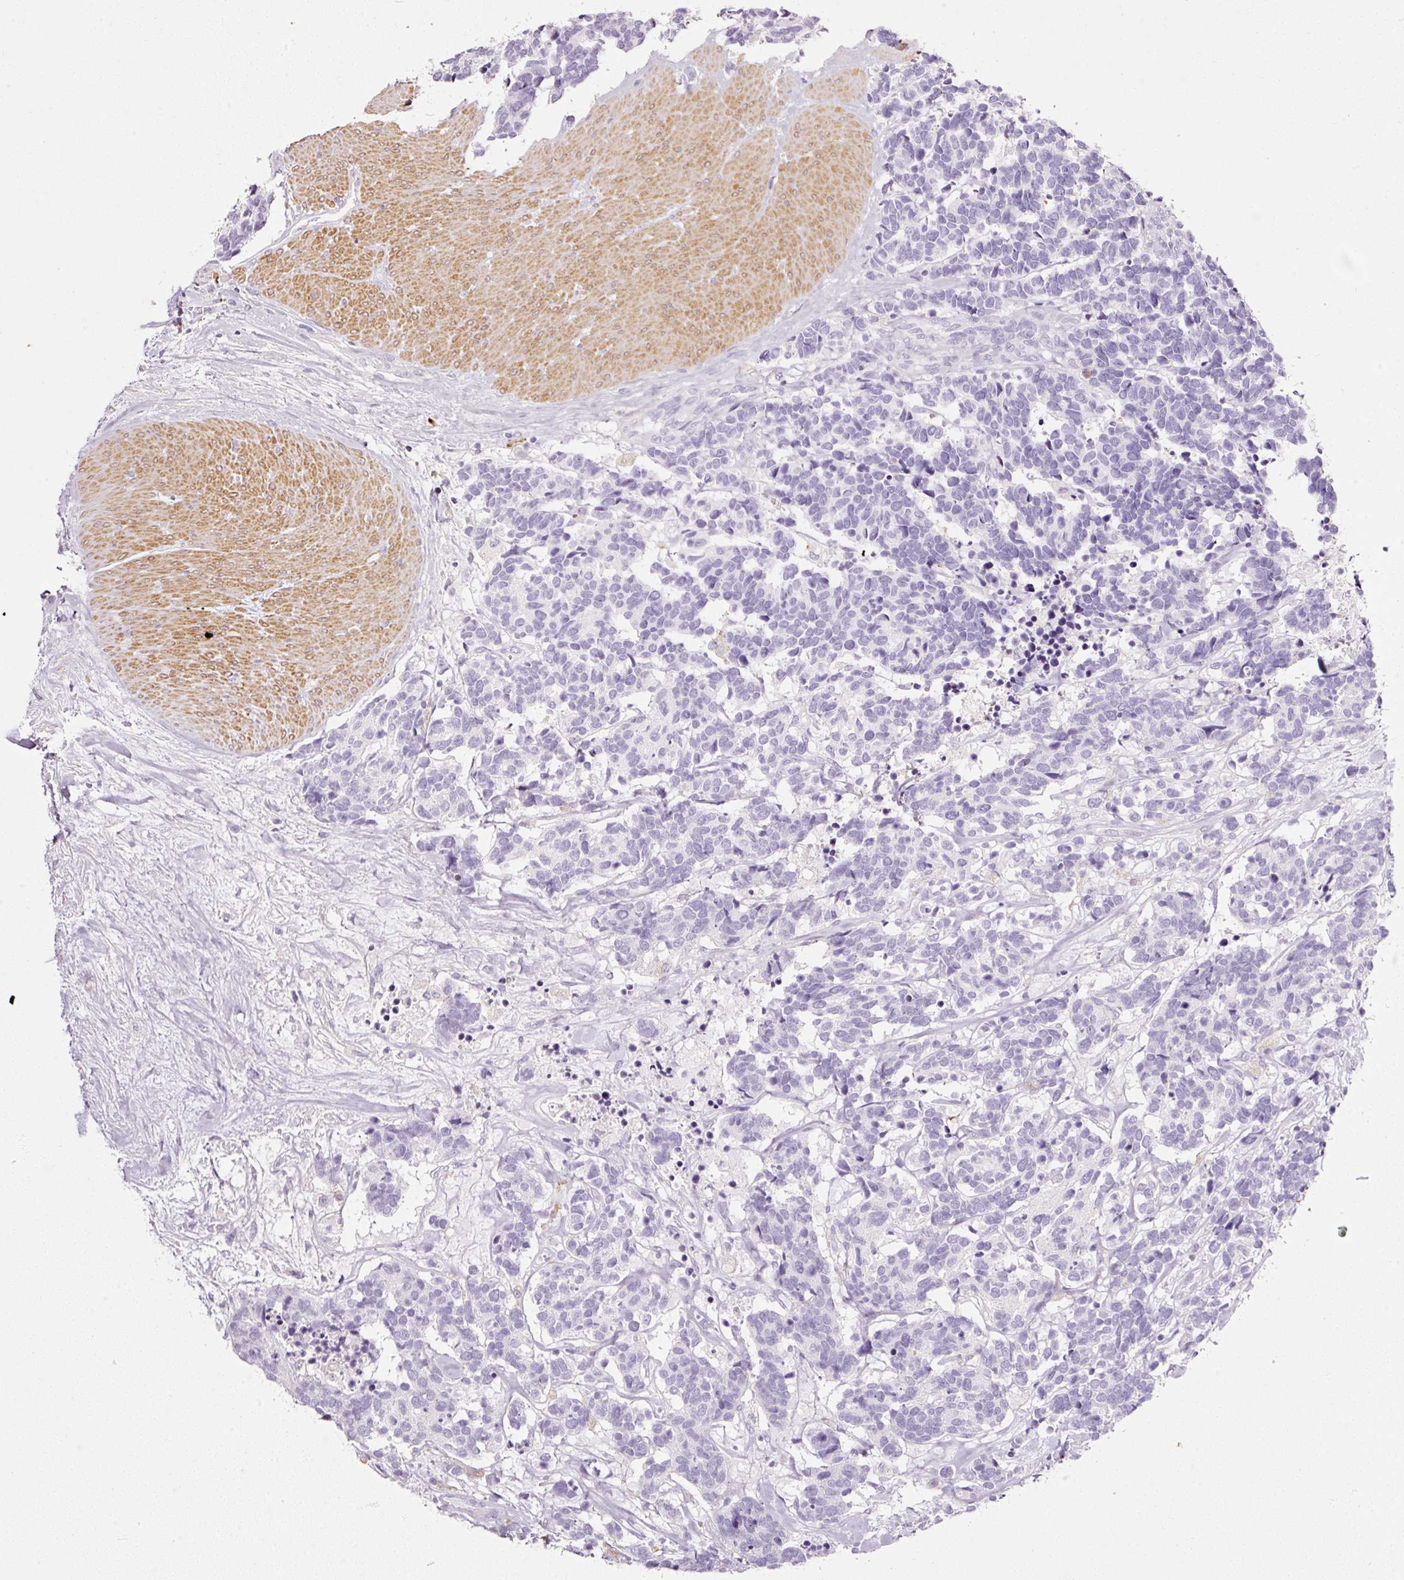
{"staining": {"intensity": "negative", "quantity": "none", "location": "none"}, "tissue": "carcinoid", "cell_type": "Tumor cells", "image_type": "cancer", "snomed": [{"axis": "morphology", "description": "Carcinoma, NOS"}, {"axis": "morphology", "description": "Carcinoid, malignant, NOS"}, {"axis": "topography", "description": "Urinary bladder"}], "caption": "Immunohistochemistry (IHC) photomicrograph of neoplastic tissue: human carcinoid stained with DAB reveals no significant protein positivity in tumor cells. The staining is performed using DAB (3,3'-diaminobenzidine) brown chromogen with nuclei counter-stained in using hematoxylin.", "gene": "CYB561A3", "patient": {"sex": "male", "age": 57}}